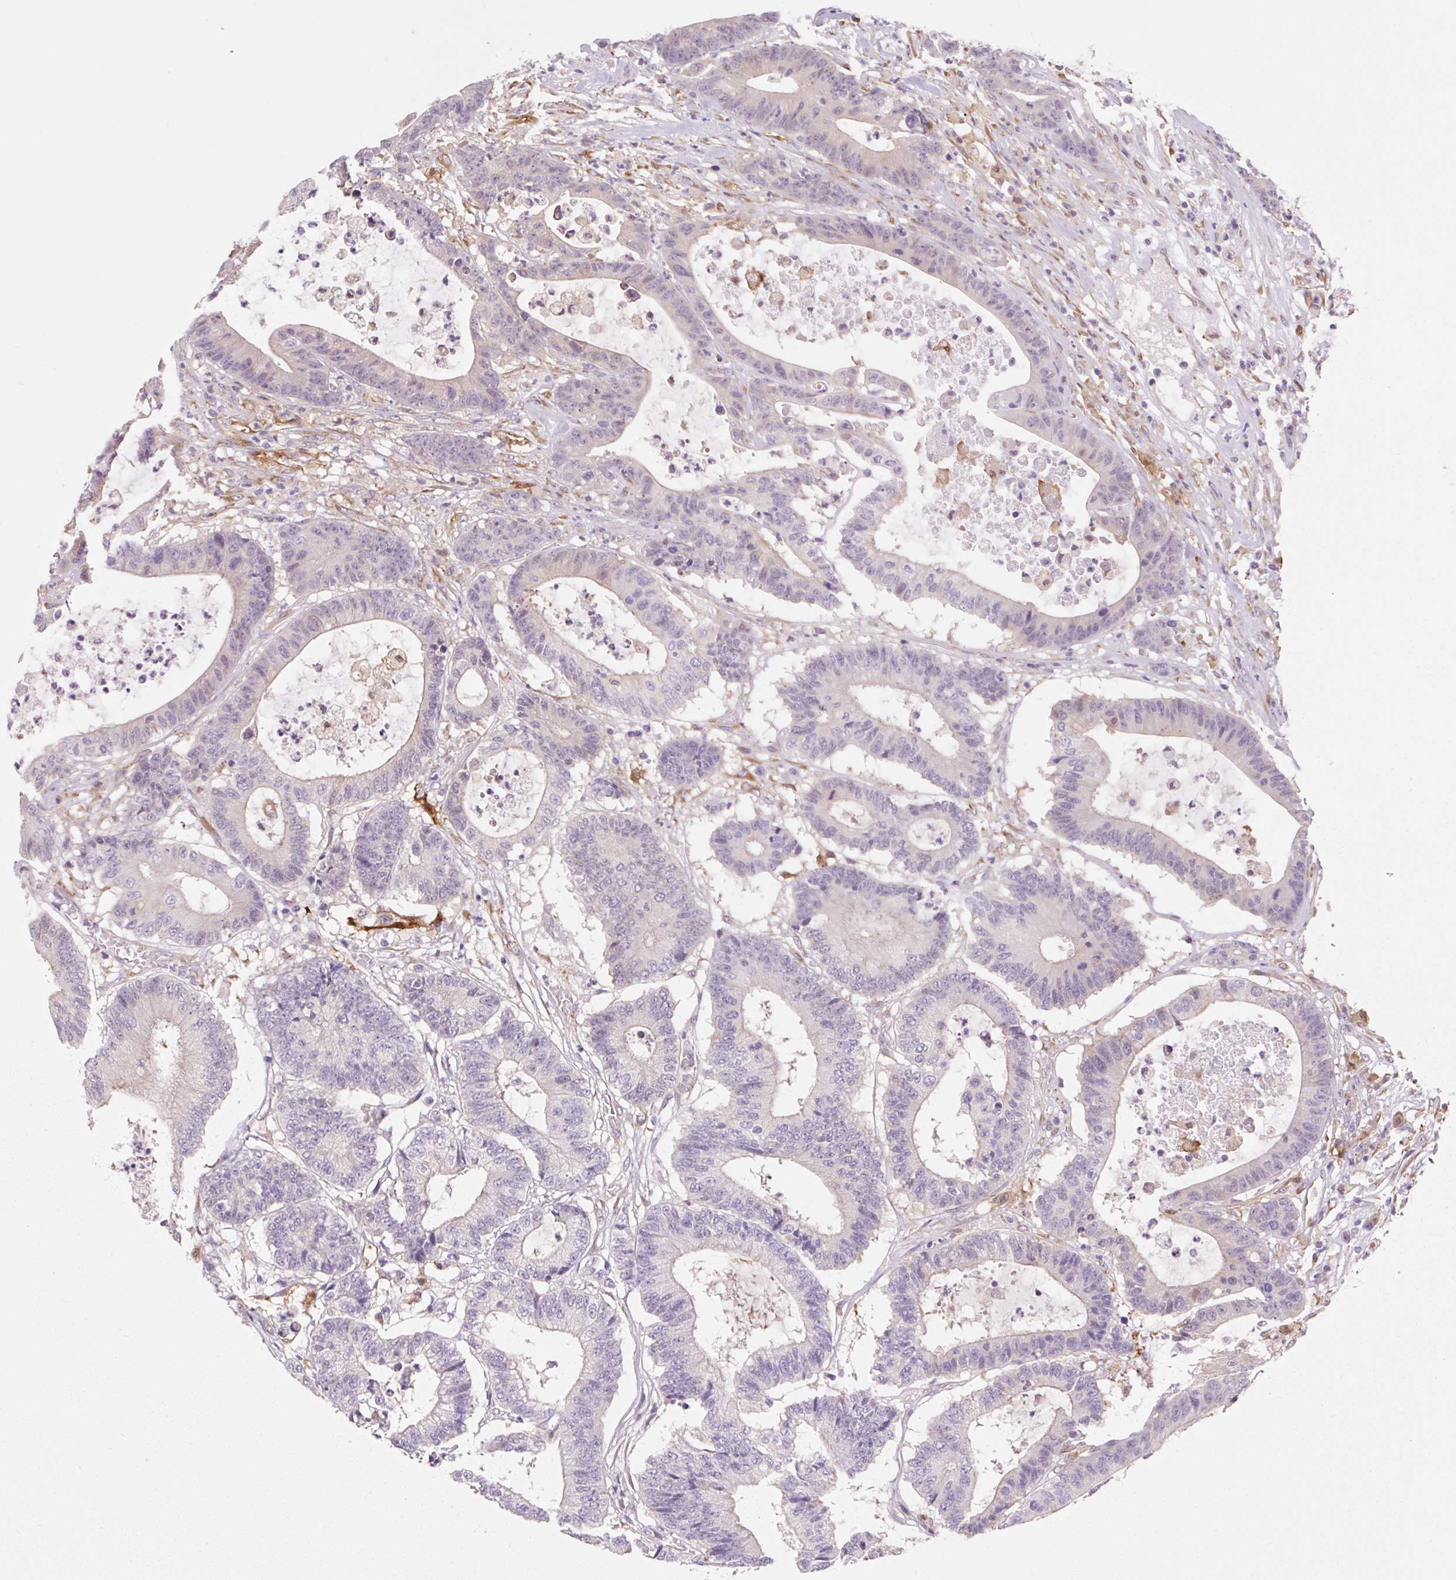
{"staining": {"intensity": "negative", "quantity": "none", "location": "none"}, "tissue": "colorectal cancer", "cell_type": "Tumor cells", "image_type": "cancer", "snomed": [{"axis": "morphology", "description": "Adenocarcinoma, NOS"}, {"axis": "topography", "description": "Colon"}], "caption": "Immunohistochemistry (IHC) photomicrograph of colorectal adenocarcinoma stained for a protein (brown), which demonstrates no positivity in tumor cells.", "gene": "FABP5", "patient": {"sex": "female", "age": 84}}